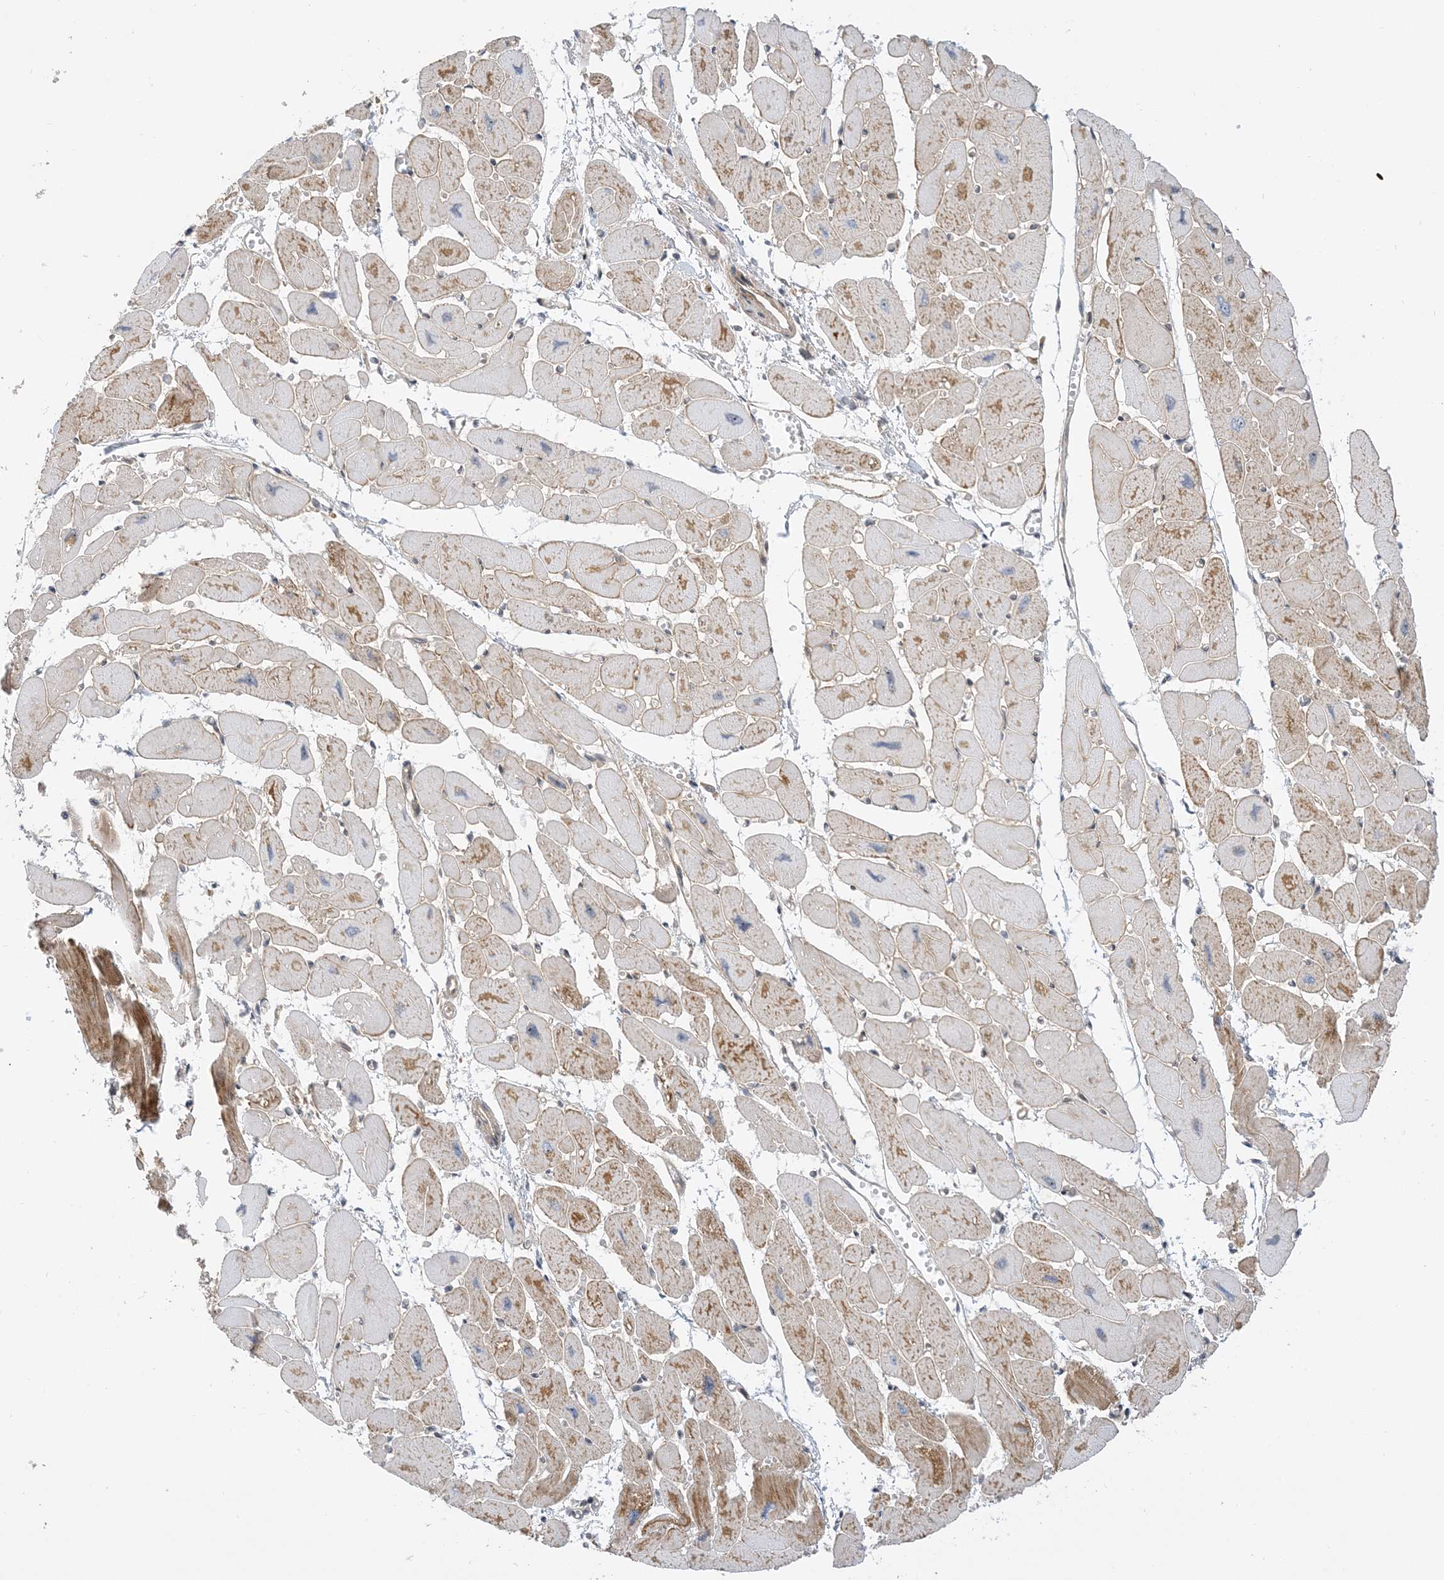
{"staining": {"intensity": "weak", "quantity": "25%-75%", "location": "cytoplasmic/membranous"}, "tissue": "heart muscle", "cell_type": "Cardiomyocytes", "image_type": "normal", "snomed": [{"axis": "morphology", "description": "Normal tissue, NOS"}, {"axis": "topography", "description": "Heart"}], "caption": "Human heart muscle stained with a brown dye exhibits weak cytoplasmic/membranous positive staining in about 25%-75% of cardiomyocytes.", "gene": "ZNF740", "patient": {"sex": "female", "age": 54}}